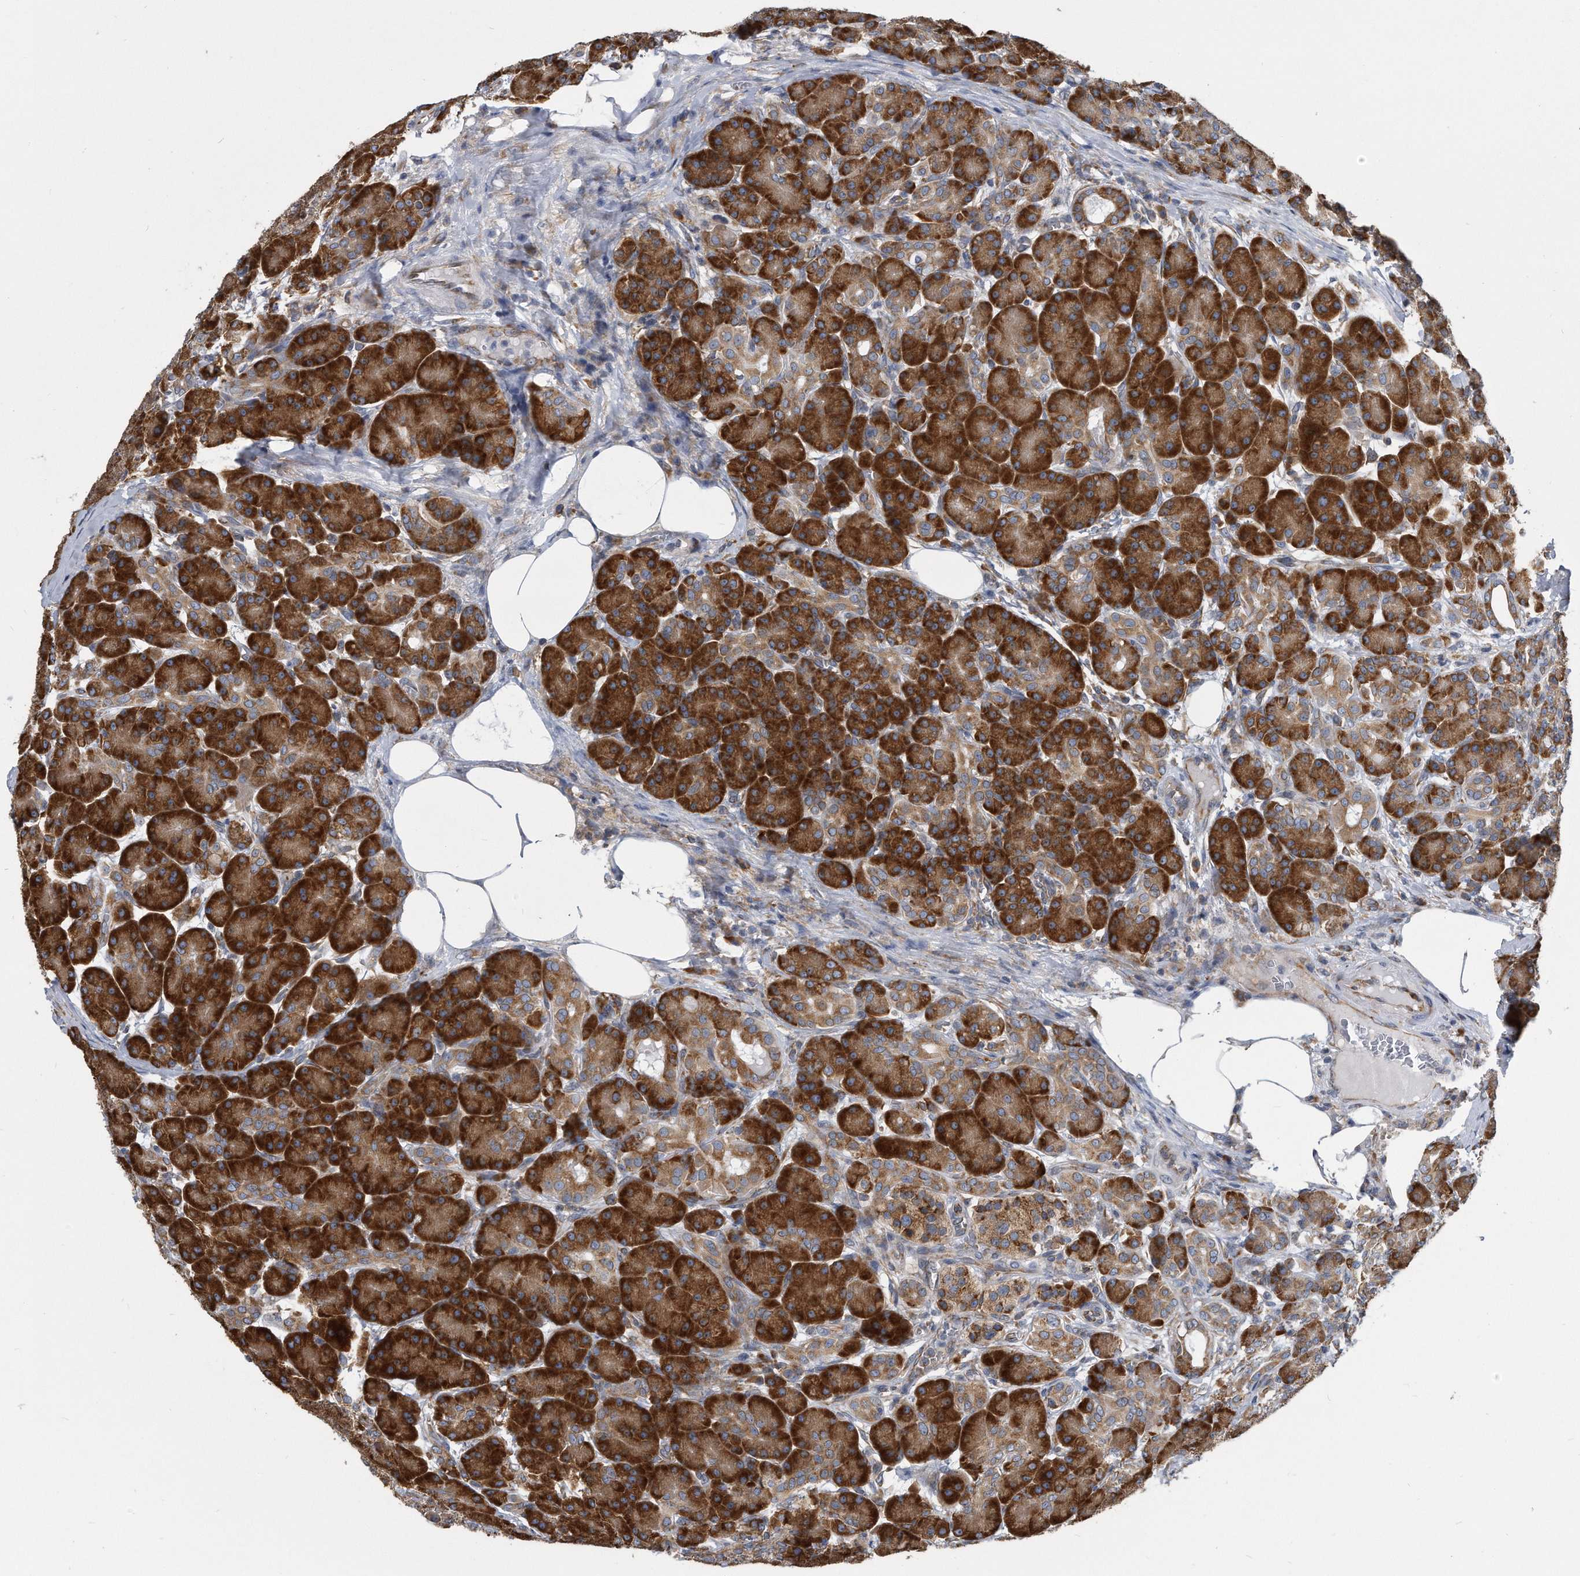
{"staining": {"intensity": "strong", "quantity": ">75%", "location": "cytoplasmic/membranous"}, "tissue": "pancreas", "cell_type": "Exocrine glandular cells", "image_type": "normal", "snomed": [{"axis": "morphology", "description": "Normal tissue, NOS"}, {"axis": "topography", "description": "Pancreas"}], "caption": "Pancreas stained with a protein marker shows strong staining in exocrine glandular cells.", "gene": "CCDC47", "patient": {"sex": "male", "age": 63}}